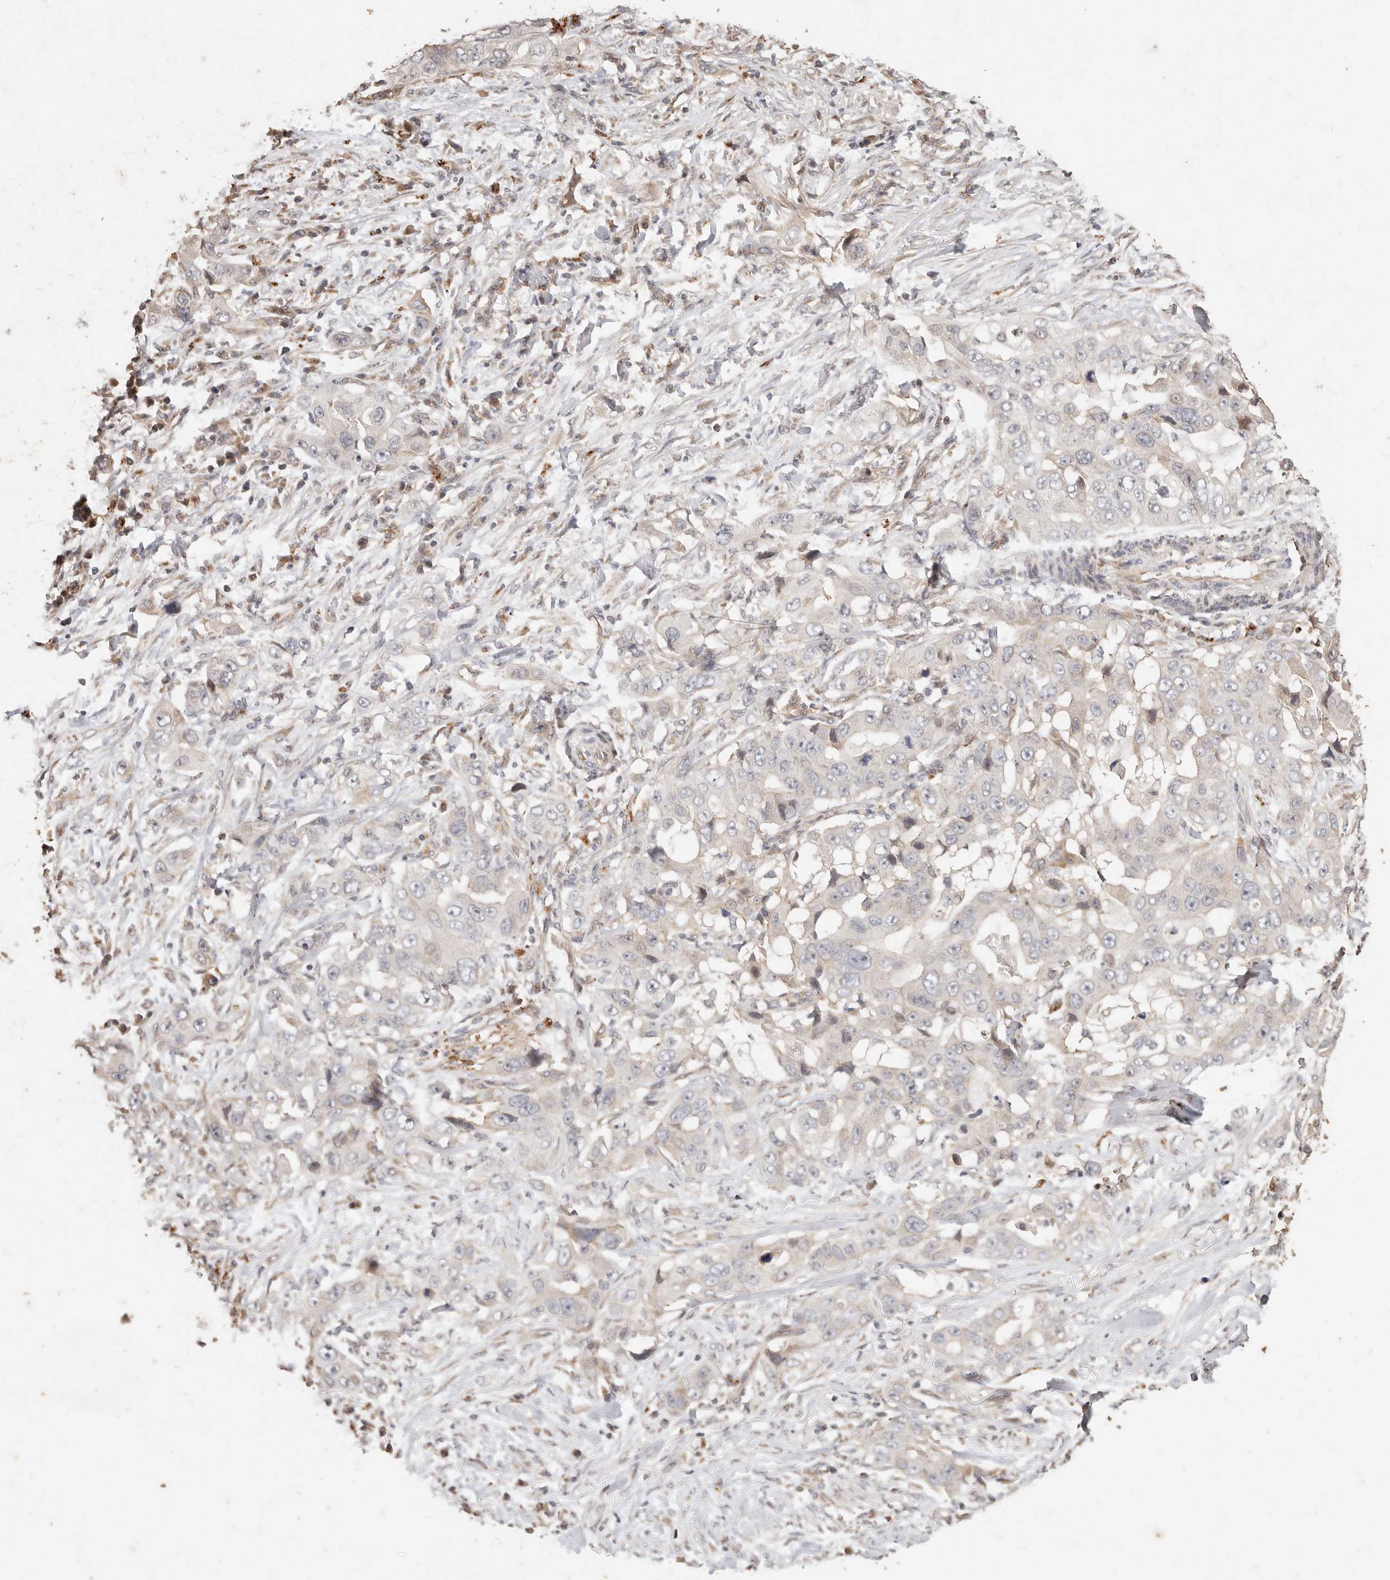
{"staining": {"intensity": "negative", "quantity": "none", "location": "none"}, "tissue": "lung cancer", "cell_type": "Tumor cells", "image_type": "cancer", "snomed": [{"axis": "morphology", "description": "Adenocarcinoma, NOS"}, {"axis": "topography", "description": "Lung"}], "caption": "The micrograph reveals no staining of tumor cells in lung cancer (adenocarcinoma).", "gene": "KIF9", "patient": {"sex": "female", "age": 51}}